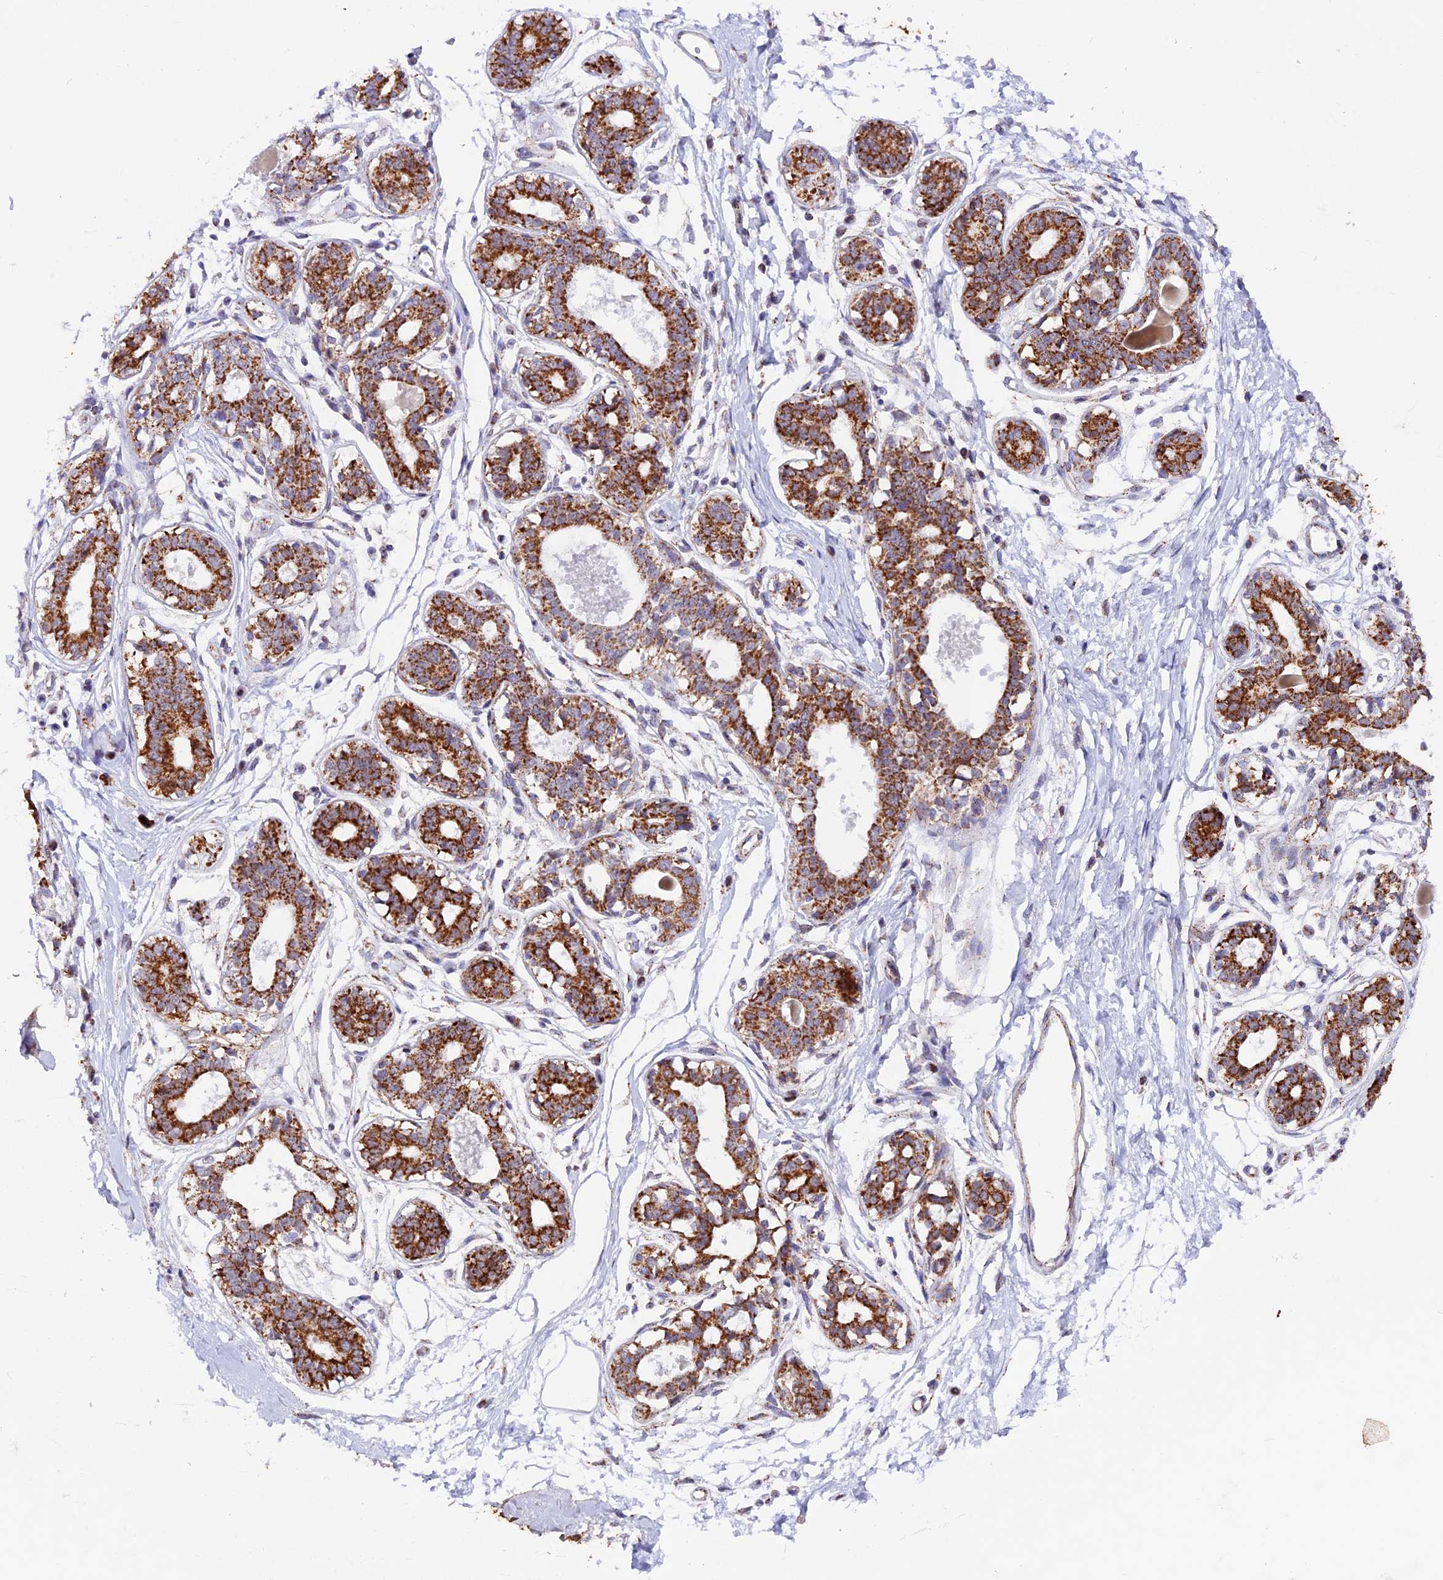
{"staining": {"intensity": "negative", "quantity": "none", "location": "none"}, "tissue": "breast", "cell_type": "Adipocytes", "image_type": "normal", "snomed": [{"axis": "morphology", "description": "Normal tissue, NOS"}, {"axis": "topography", "description": "Breast"}], "caption": "Adipocytes show no significant protein staining in normal breast. The staining was performed using DAB (3,3'-diaminobenzidine) to visualize the protein expression in brown, while the nuclei were stained in blue with hematoxylin (Magnification: 20x).", "gene": "TFAM", "patient": {"sex": "female", "age": 45}}